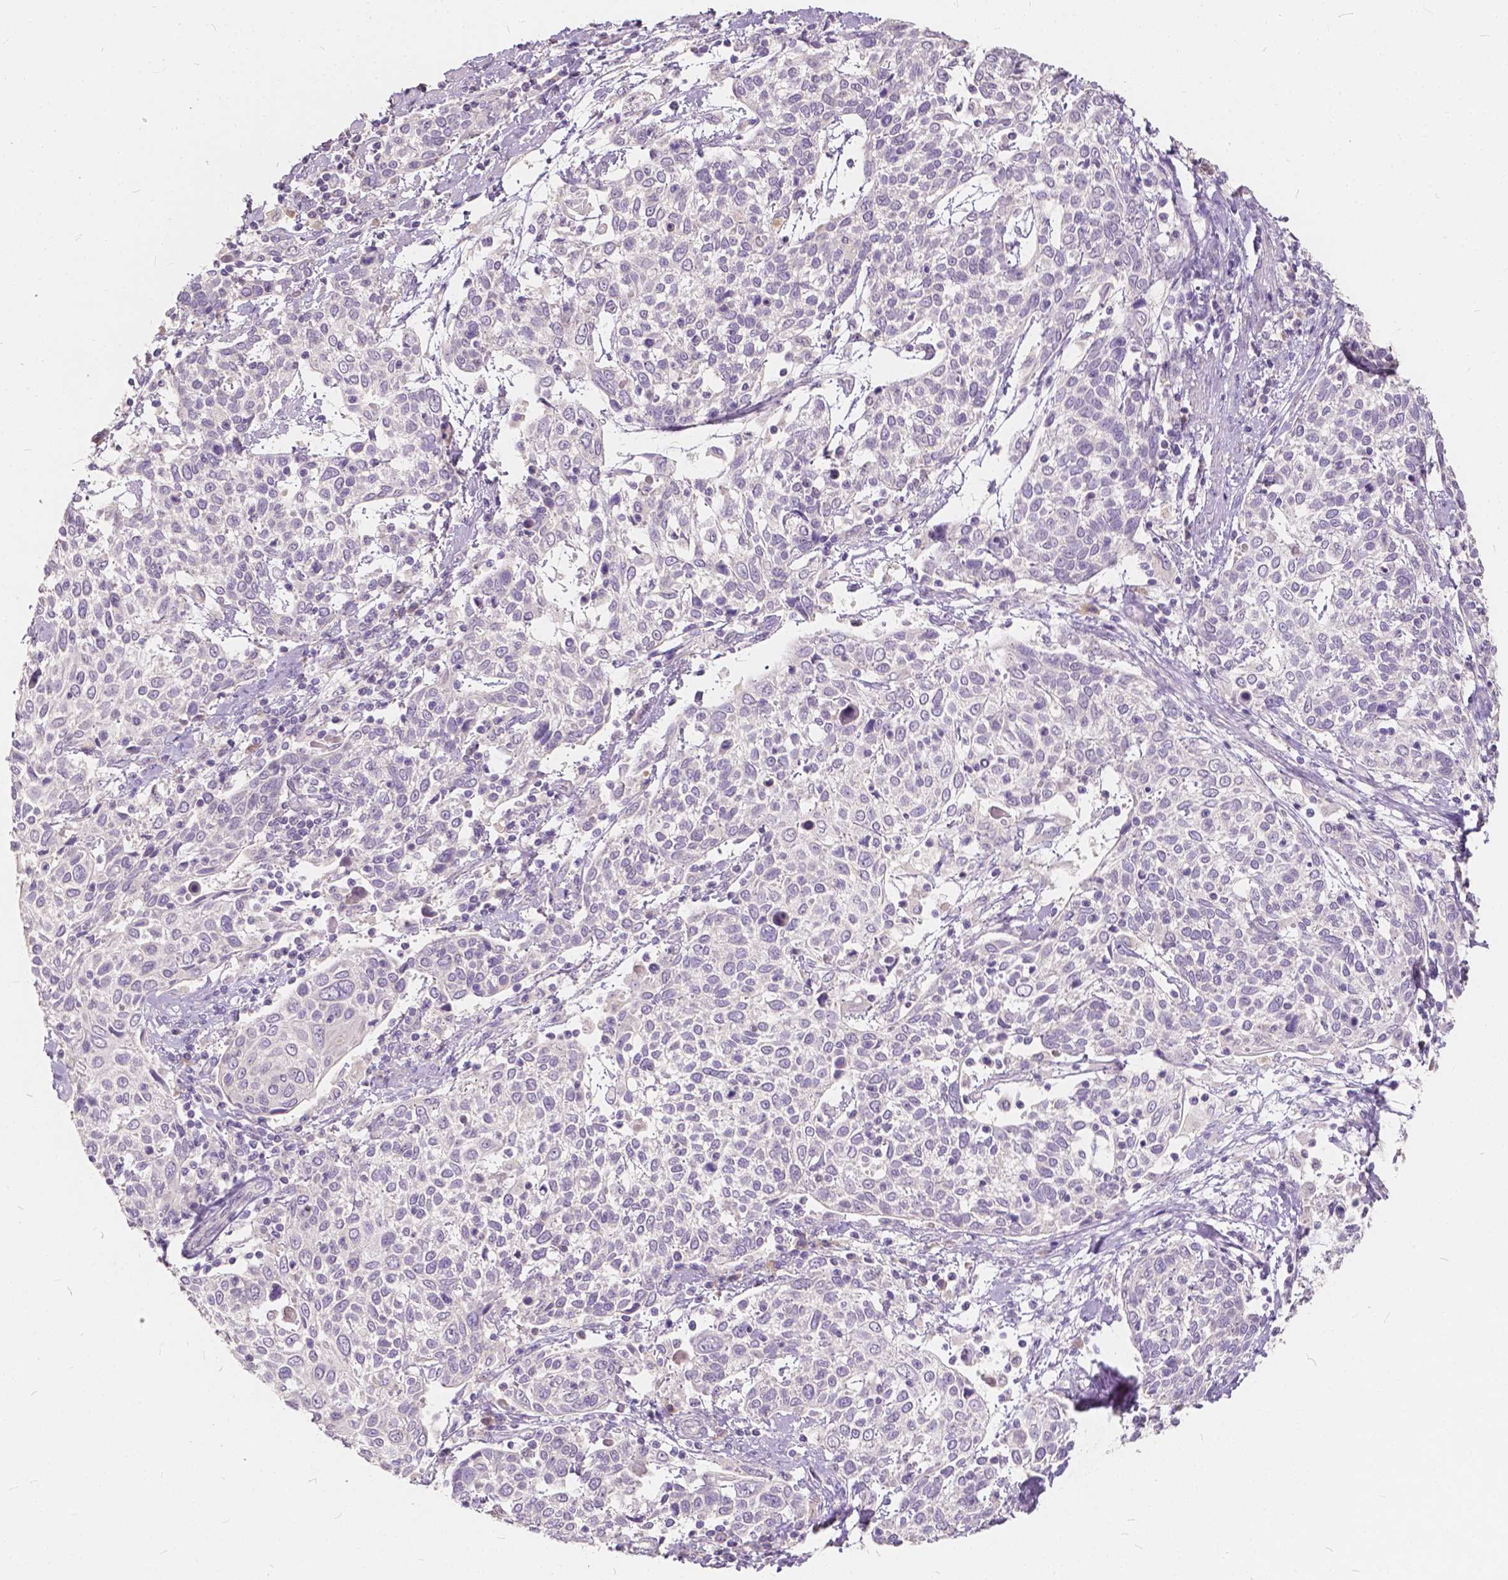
{"staining": {"intensity": "negative", "quantity": "none", "location": "none"}, "tissue": "cervical cancer", "cell_type": "Tumor cells", "image_type": "cancer", "snomed": [{"axis": "morphology", "description": "Squamous cell carcinoma, NOS"}, {"axis": "topography", "description": "Cervix"}], "caption": "High magnification brightfield microscopy of squamous cell carcinoma (cervical) stained with DAB (brown) and counterstained with hematoxylin (blue): tumor cells show no significant staining. (DAB IHC, high magnification).", "gene": "SLC7A8", "patient": {"sex": "female", "age": 61}}